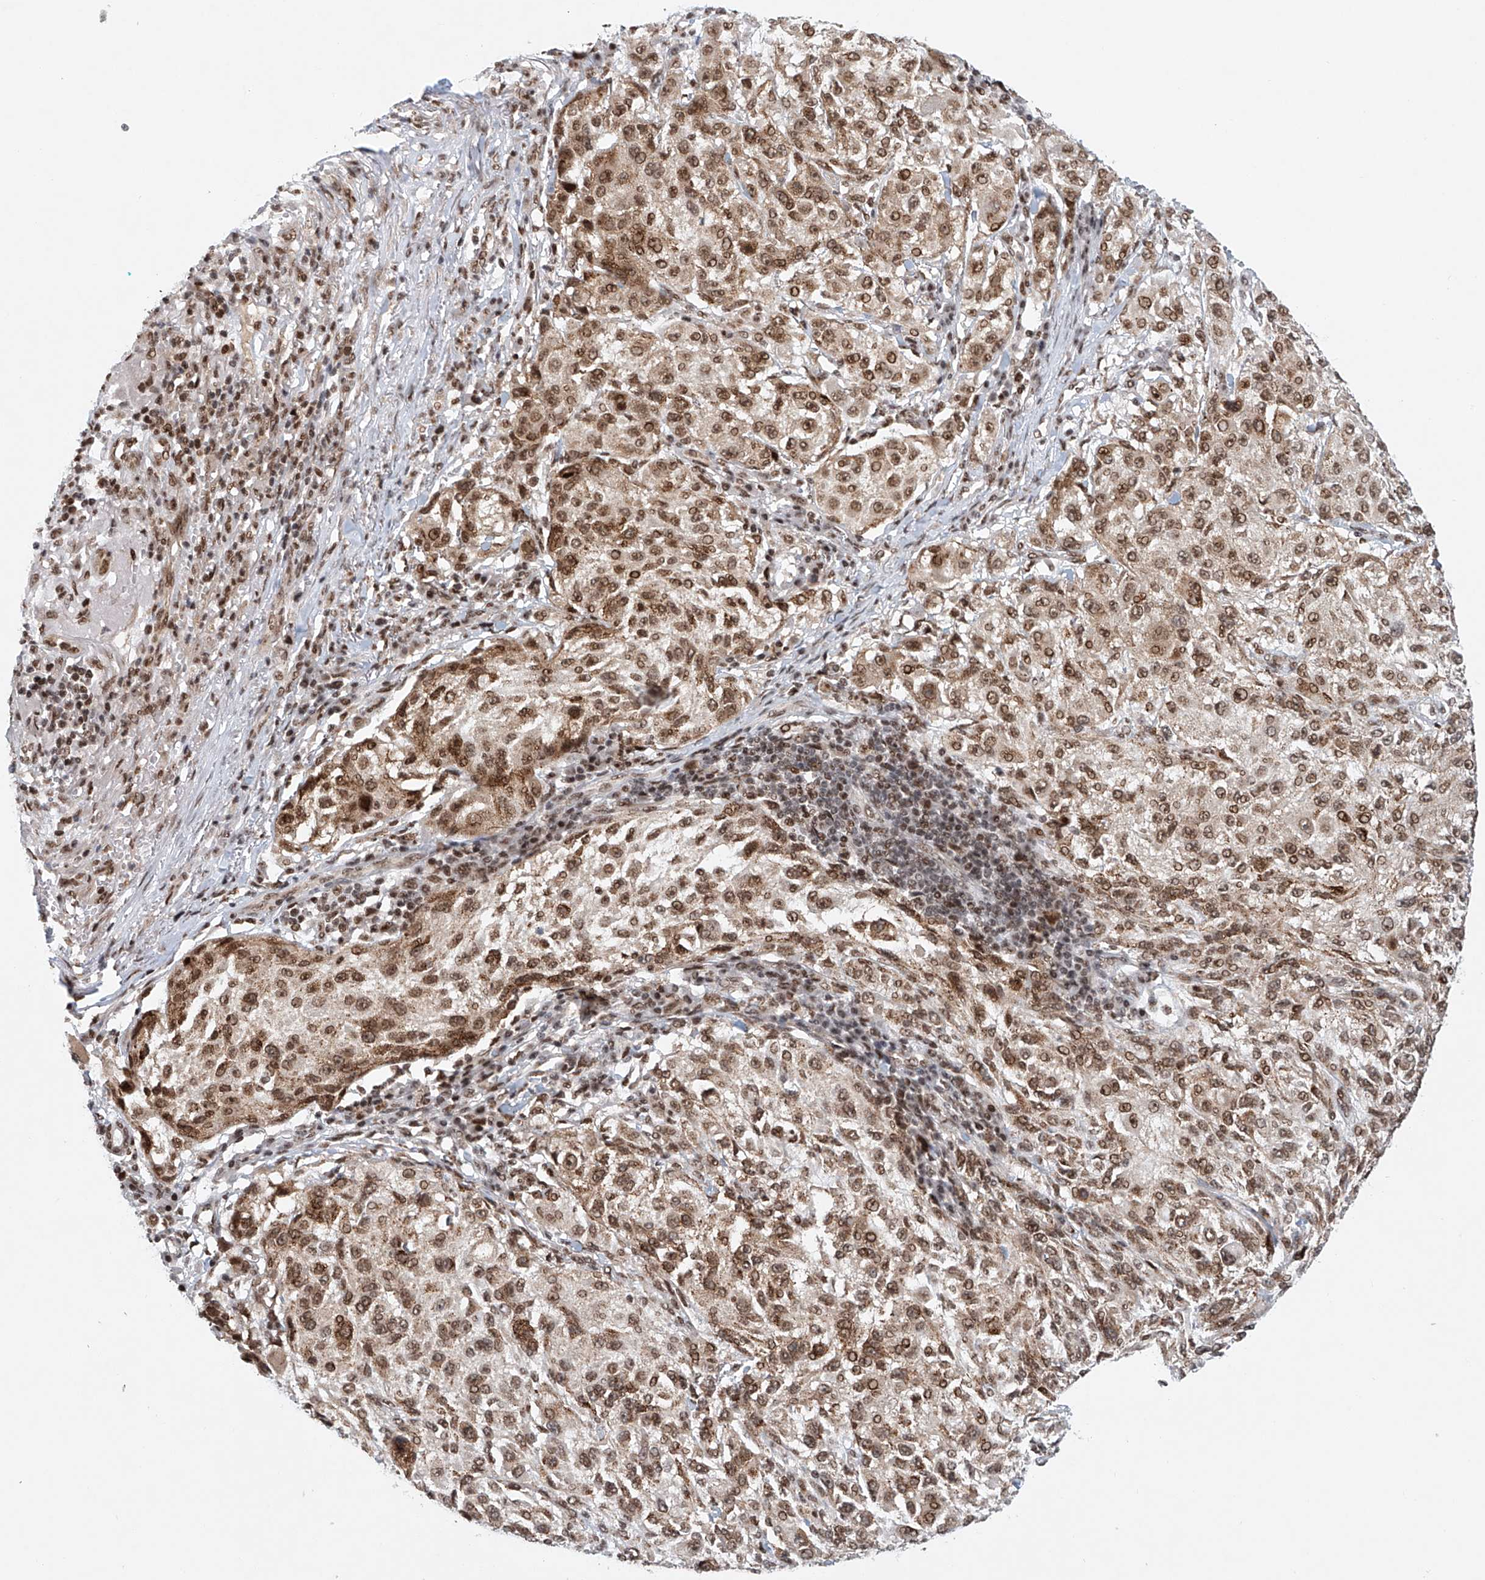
{"staining": {"intensity": "moderate", "quantity": ">75%", "location": "cytoplasmic/membranous,nuclear"}, "tissue": "melanoma", "cell_type": "Tumor cells", "image_type": "cancer", "snomed": [{"axis": "morphology", "description": "Necrosis, NOS"}, {"axis": "morphology", "description": "Malignant melanoma, NOS"}, {"axis": "topography", "description": "Skin"}], "caption": "Tumor cells reveal medium levels of moderate cytoplasmic/membranous and nuclear staining in about >75% of cells in malignant melanoma.", "gene": "ZNF470", "patient": {"sex": "female", "age": 87}}